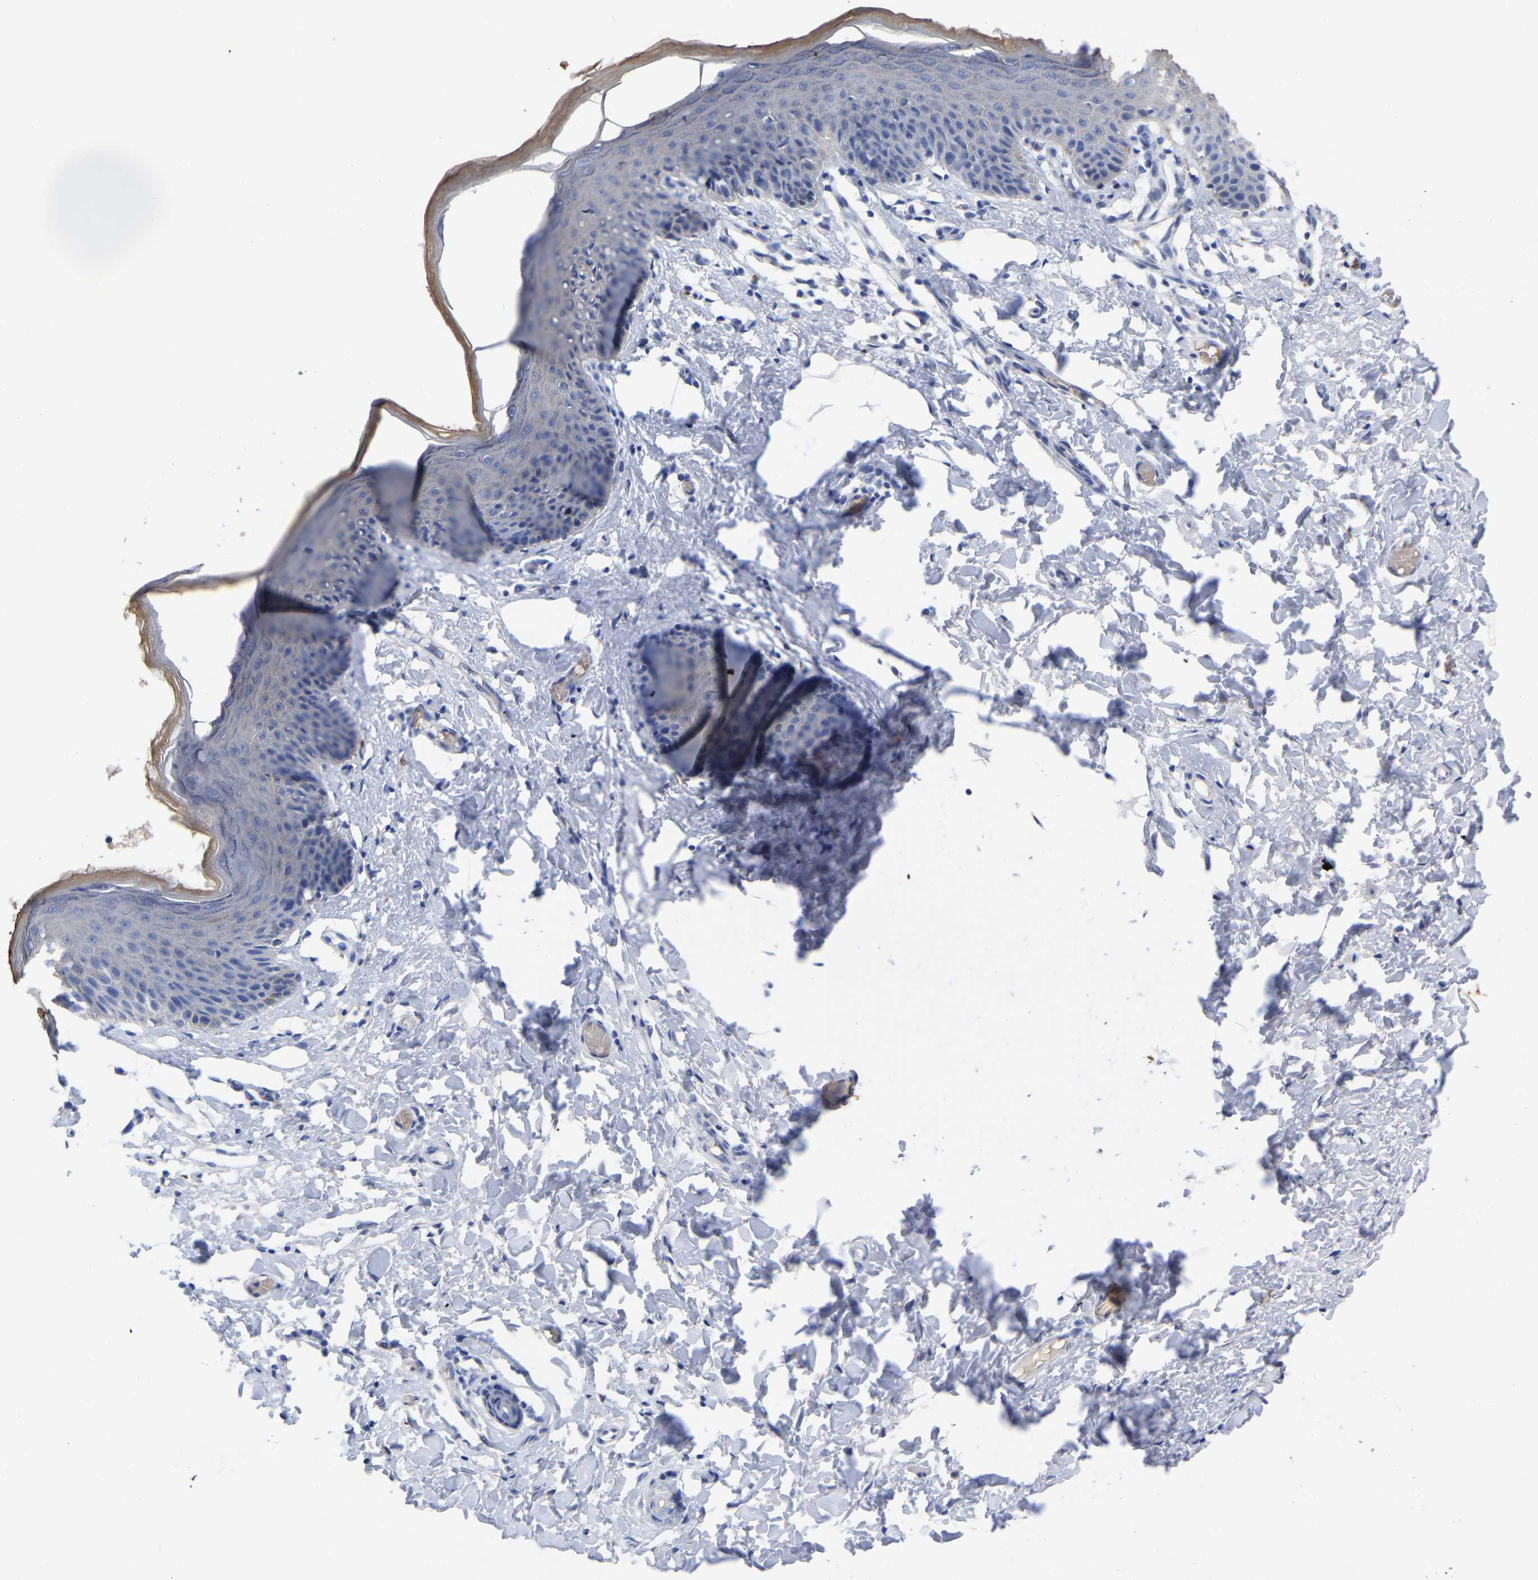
{"staining": {"intensity": "moderate", "quantity": "<25%", "location": "cytoplasmic/membranous"}, "tissue": "skin", "cell_type": "Epidermal cells", "image_type": "normal", "snomed": [{"axis": "morphology", "description": "Normal tissue, NOS"}, {"axis": "topography", "description": "Vulva"}], "caption": "The photomicrograph demonstrates a brown stain indicating the presence of a protein in the cytoplasmic/membranous of epidermal cells in skin.", "gene": "GDF3", "patient": {"sex": "female", "age": 66}}